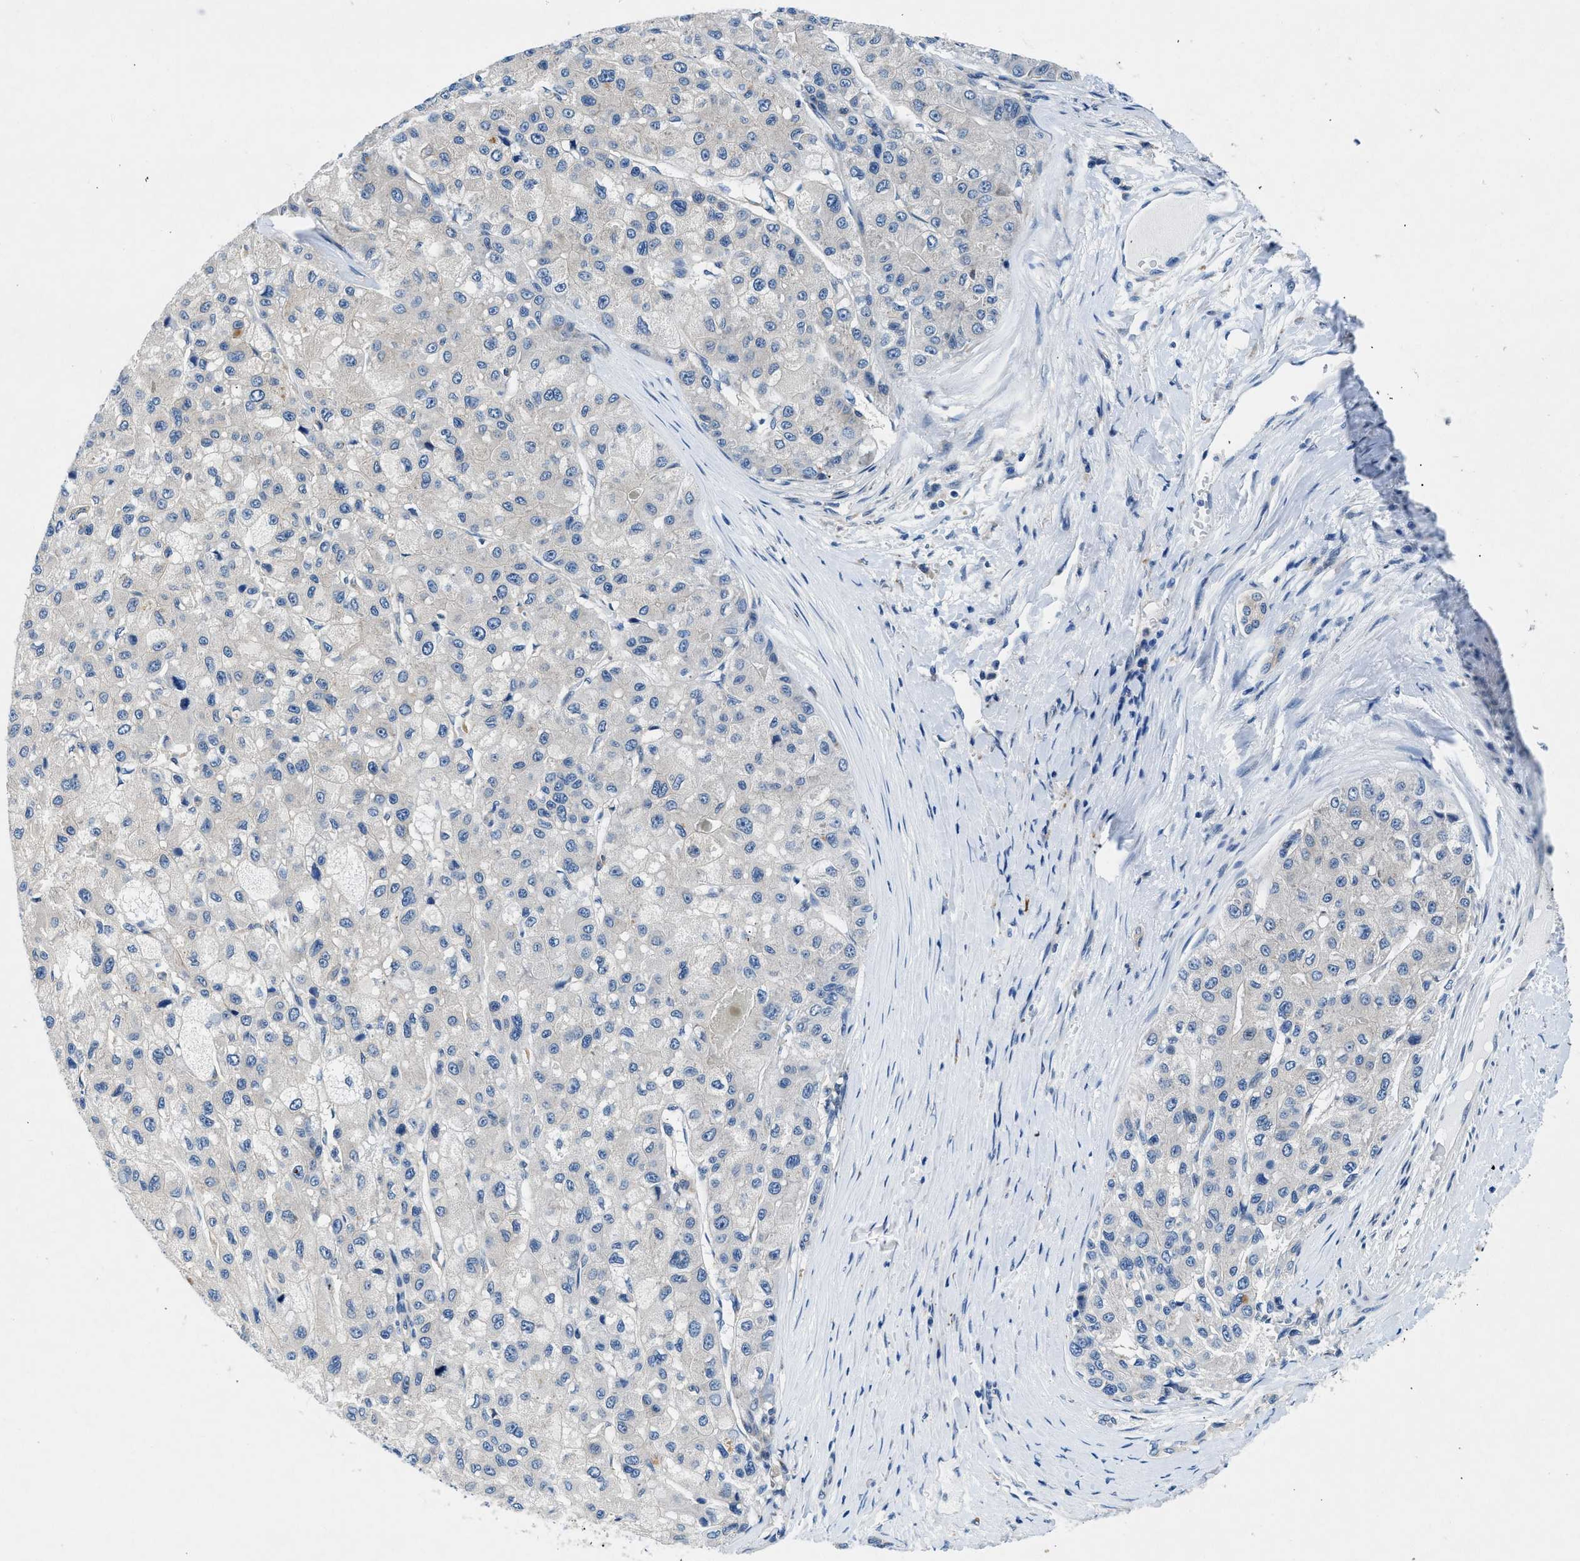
{"staining": {"intensity": "negative", "quantity": "none", "location": "none"}, "tissue": "liver cancer", "cell_type": "Tumor cells", "image_type": "cancer", "snomed": [{"axis": "morphology", "description": "Carcinoma, Hepatocellular, NOS"}, {"axis": "topography", "description": "Liver"}], "caption": "Immunohistochemistry of human liver cancer exhibits no positivity in tumor cells.", "gene": "COPS2", "patient": {"sex": "male", "age": 80}}